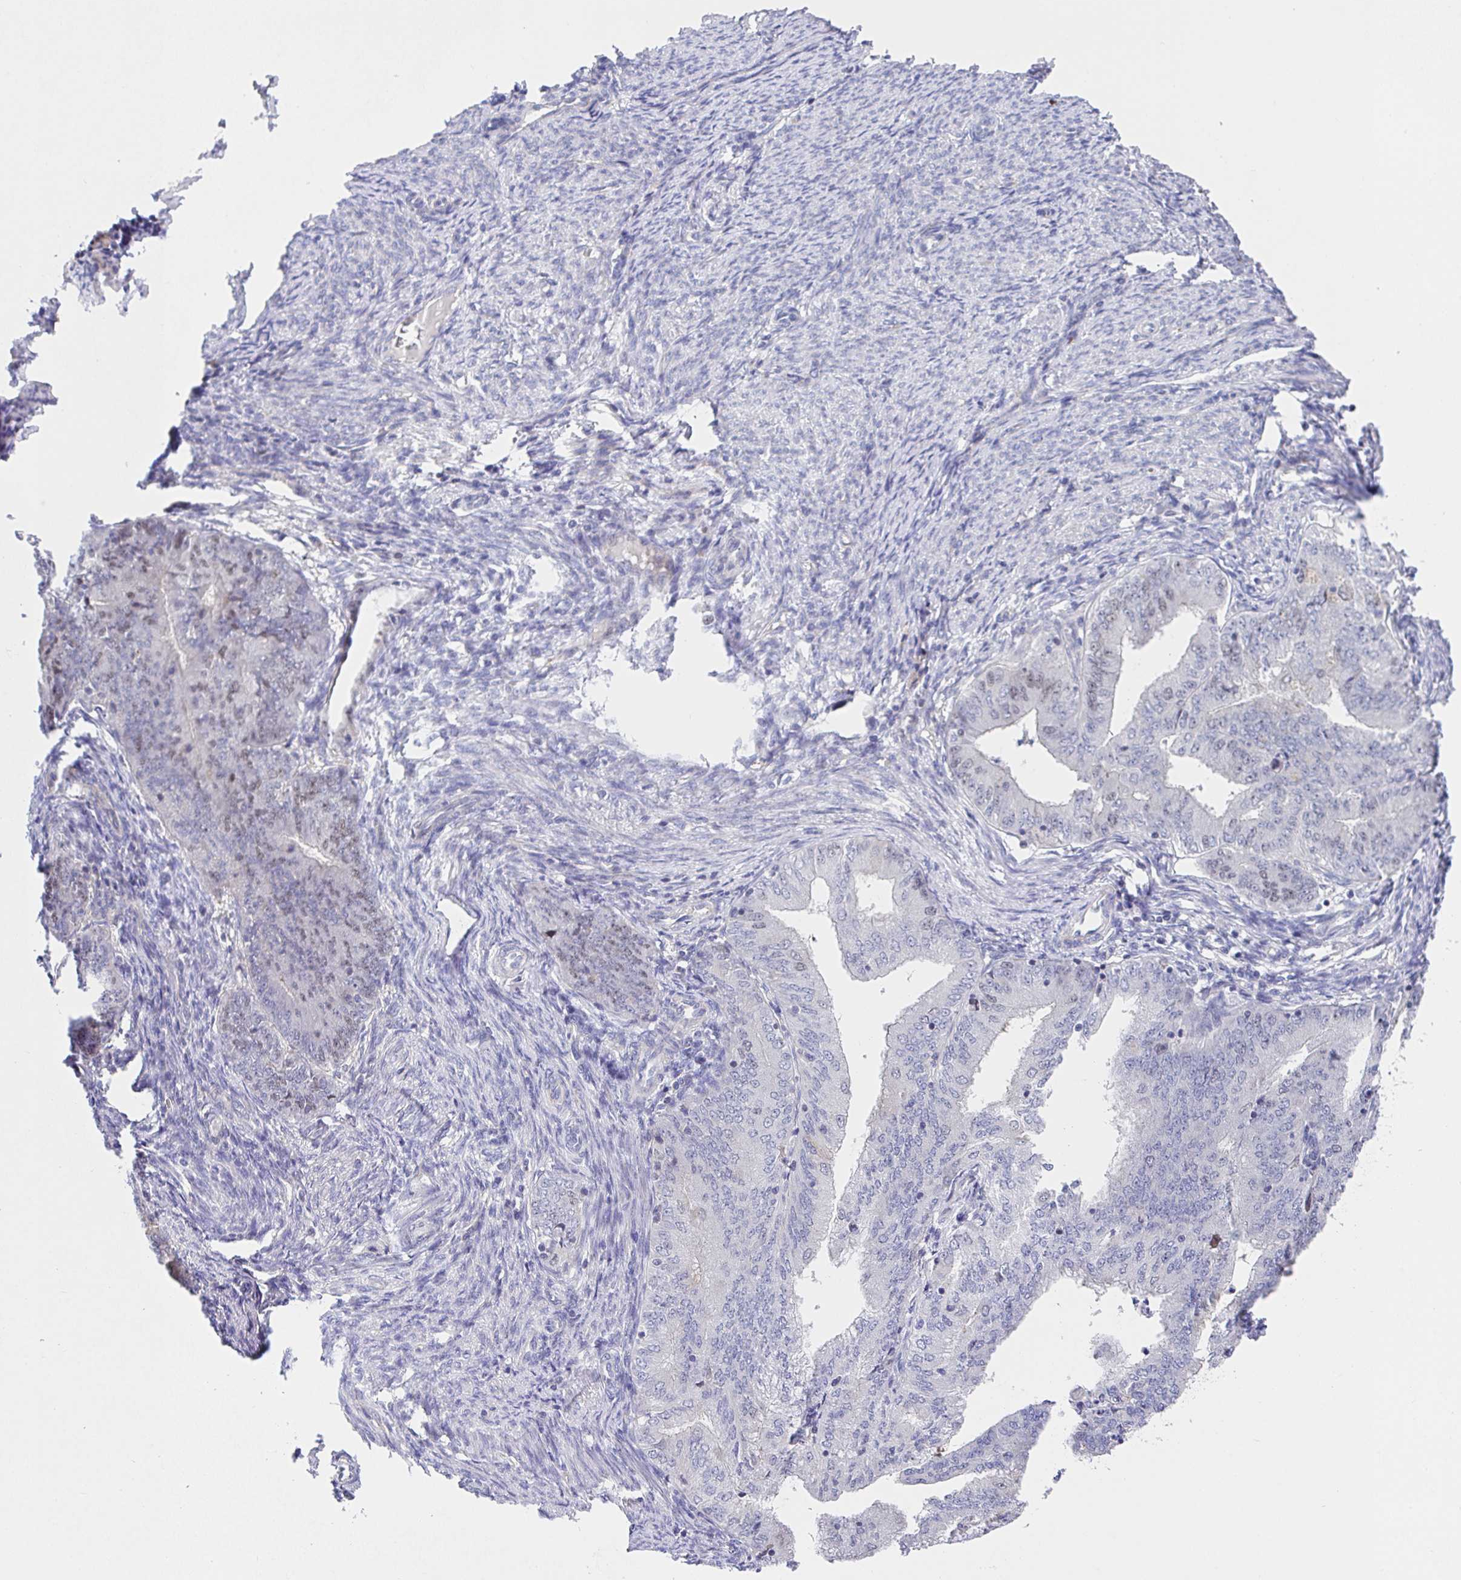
{"staining": {"intensity": "negative", "quantity": "none", "location": "none"}, "tissue": "endometrial cancer", "cell_type": "Tumor cells", "image_type": "cancer", "snomed": [{"axis": "morphology", "description": "Adenocarcinoma, NOS"}, {"axis": "topography", "description": "Endometrium"}], "caption": "This is a image of IHC staining of endometrial adenocarcinoma, which shows no positivity in tumor cells.", "gene": "TIMELESS", "patient": {"sex": "female", "age": 57}}